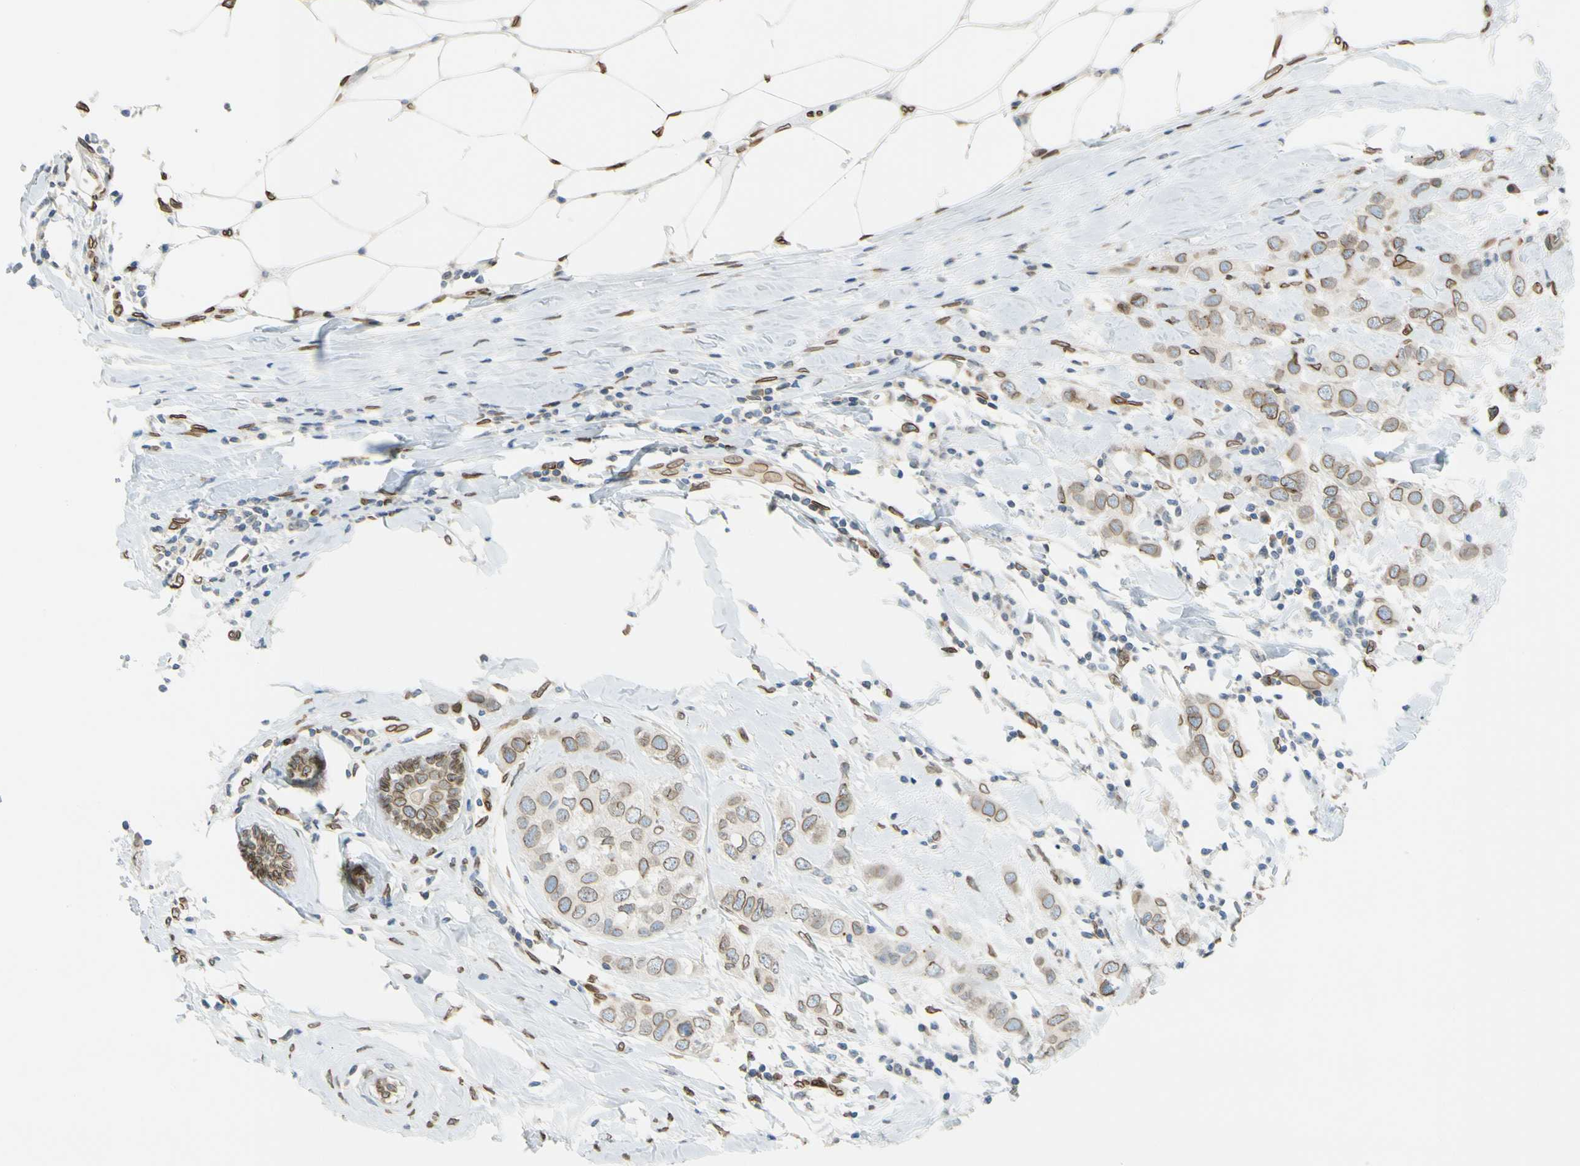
{"staining": {"intensity": "moderate", "quantity": ">75%", "location": "cytoplasmic/membranous,nuclear"}, "tissue": "breast cancer", "cell_type": "Tumor cells", "image_type": "cancer", "snomed": [{"axis": "morphology", "description": "Duct carcinoma"}, {"axis": "topography", "description": "Breast"}], "caption": "Intraductal carcinoma (breast) stained with a brown dye reveals moderate cytoplasmic/membranous and nuclear positive expression in about >75% of tumor cells.", "gene": "SUN1", "patient": {"sex": "female", "age": 50}}